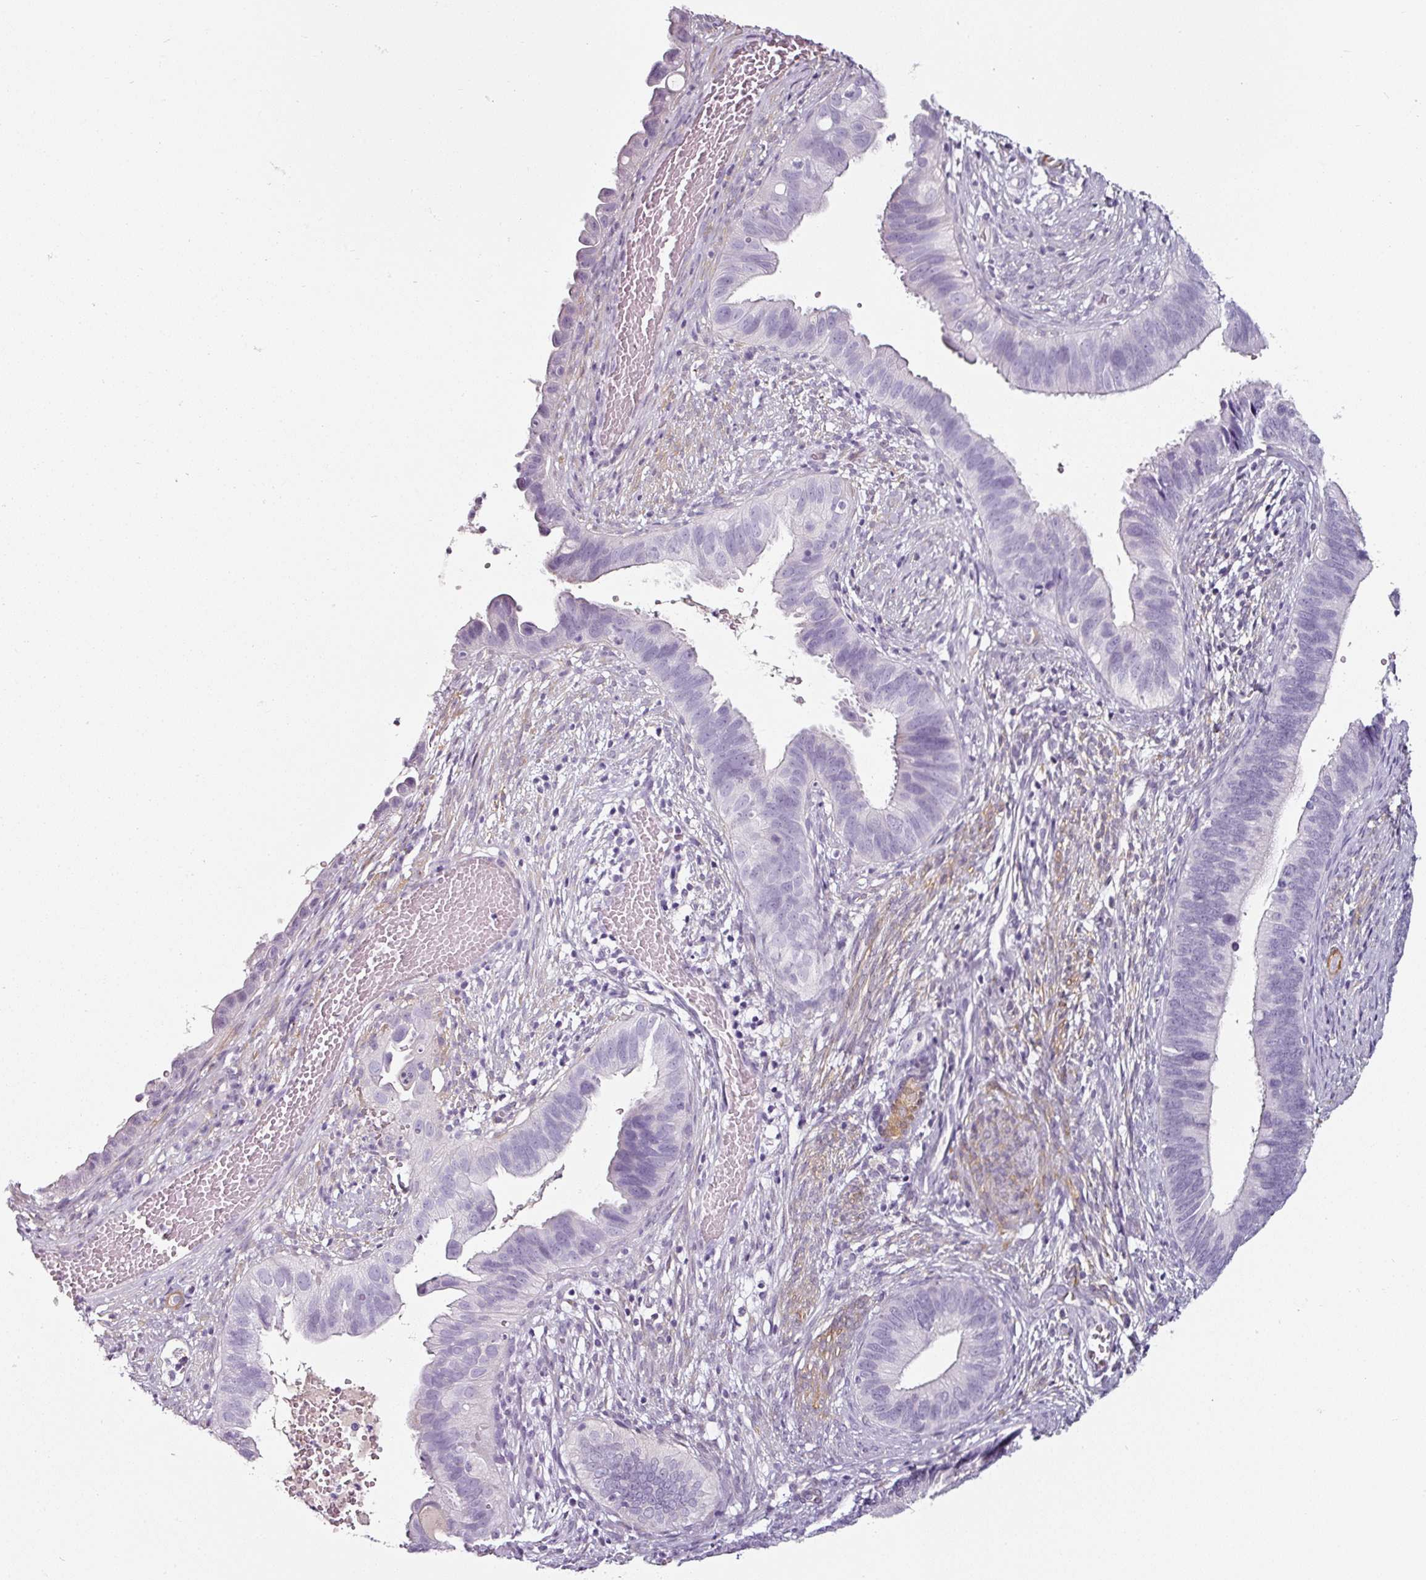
{"staining": {"intensity": "negative", "quantity": "none", "location": "none"}, "tissue": "cervical cancer", "cell_type": "Tumor cells", "image_type": "cancer", "snomed": [{"axis": "morphology", "description": "Adenocarcinoma, NOS"}, {"axis": "topography", "description": "Cervix"}], "caption": "Immunohistochemistry (IHC) photomicrograph of human cervical adenocarcinoma stained for a protein (brown), which exhibits no expression in tumor cells.", "gene": "CAP2", "patient": {"sex": "female", "age": 42}}